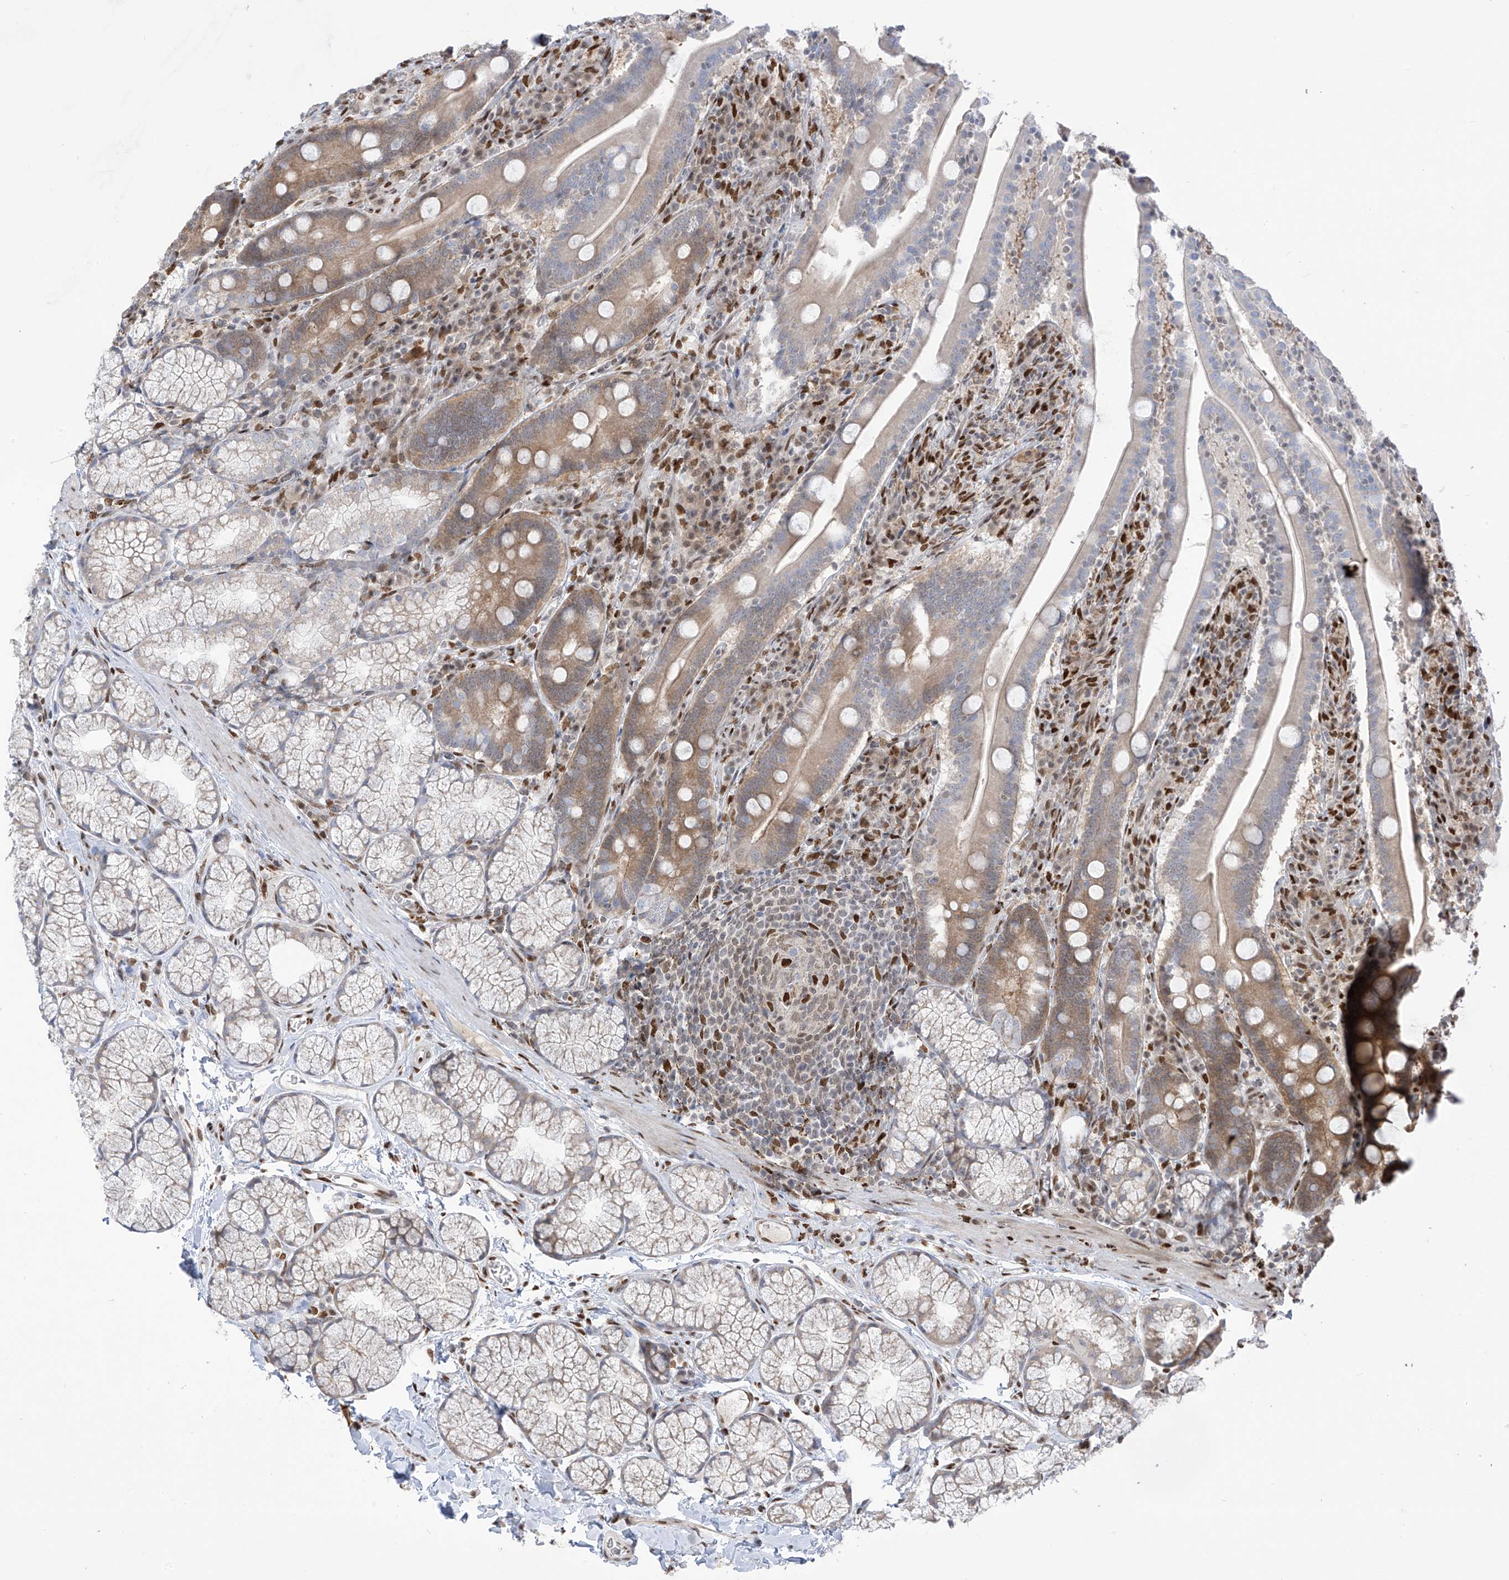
{"staining": {"intensity": "moderate", "quantity": "25%-75%", "location": "cytoplasmic/membranous"}, "tissue": "duodenum", "cell_type": "Glandular cells", "image_type": "normal", "snomed": [{"axis": "morphology", "description": "Normal tissue, NOS"}, {"axis": "topography", "description": "Duodenum"}], "caption": "Immunohistochemical staining of normal duodenum exhibits 25%-75% levels of moderate cytoplasmic/membranous protein expression in about 25%-75% of glandular cells. (DAB IHC, brown staining for protein, blue staining for nuclei).", "gene": "PM20D2", "patient": {"sex": "male", "age": 35}}